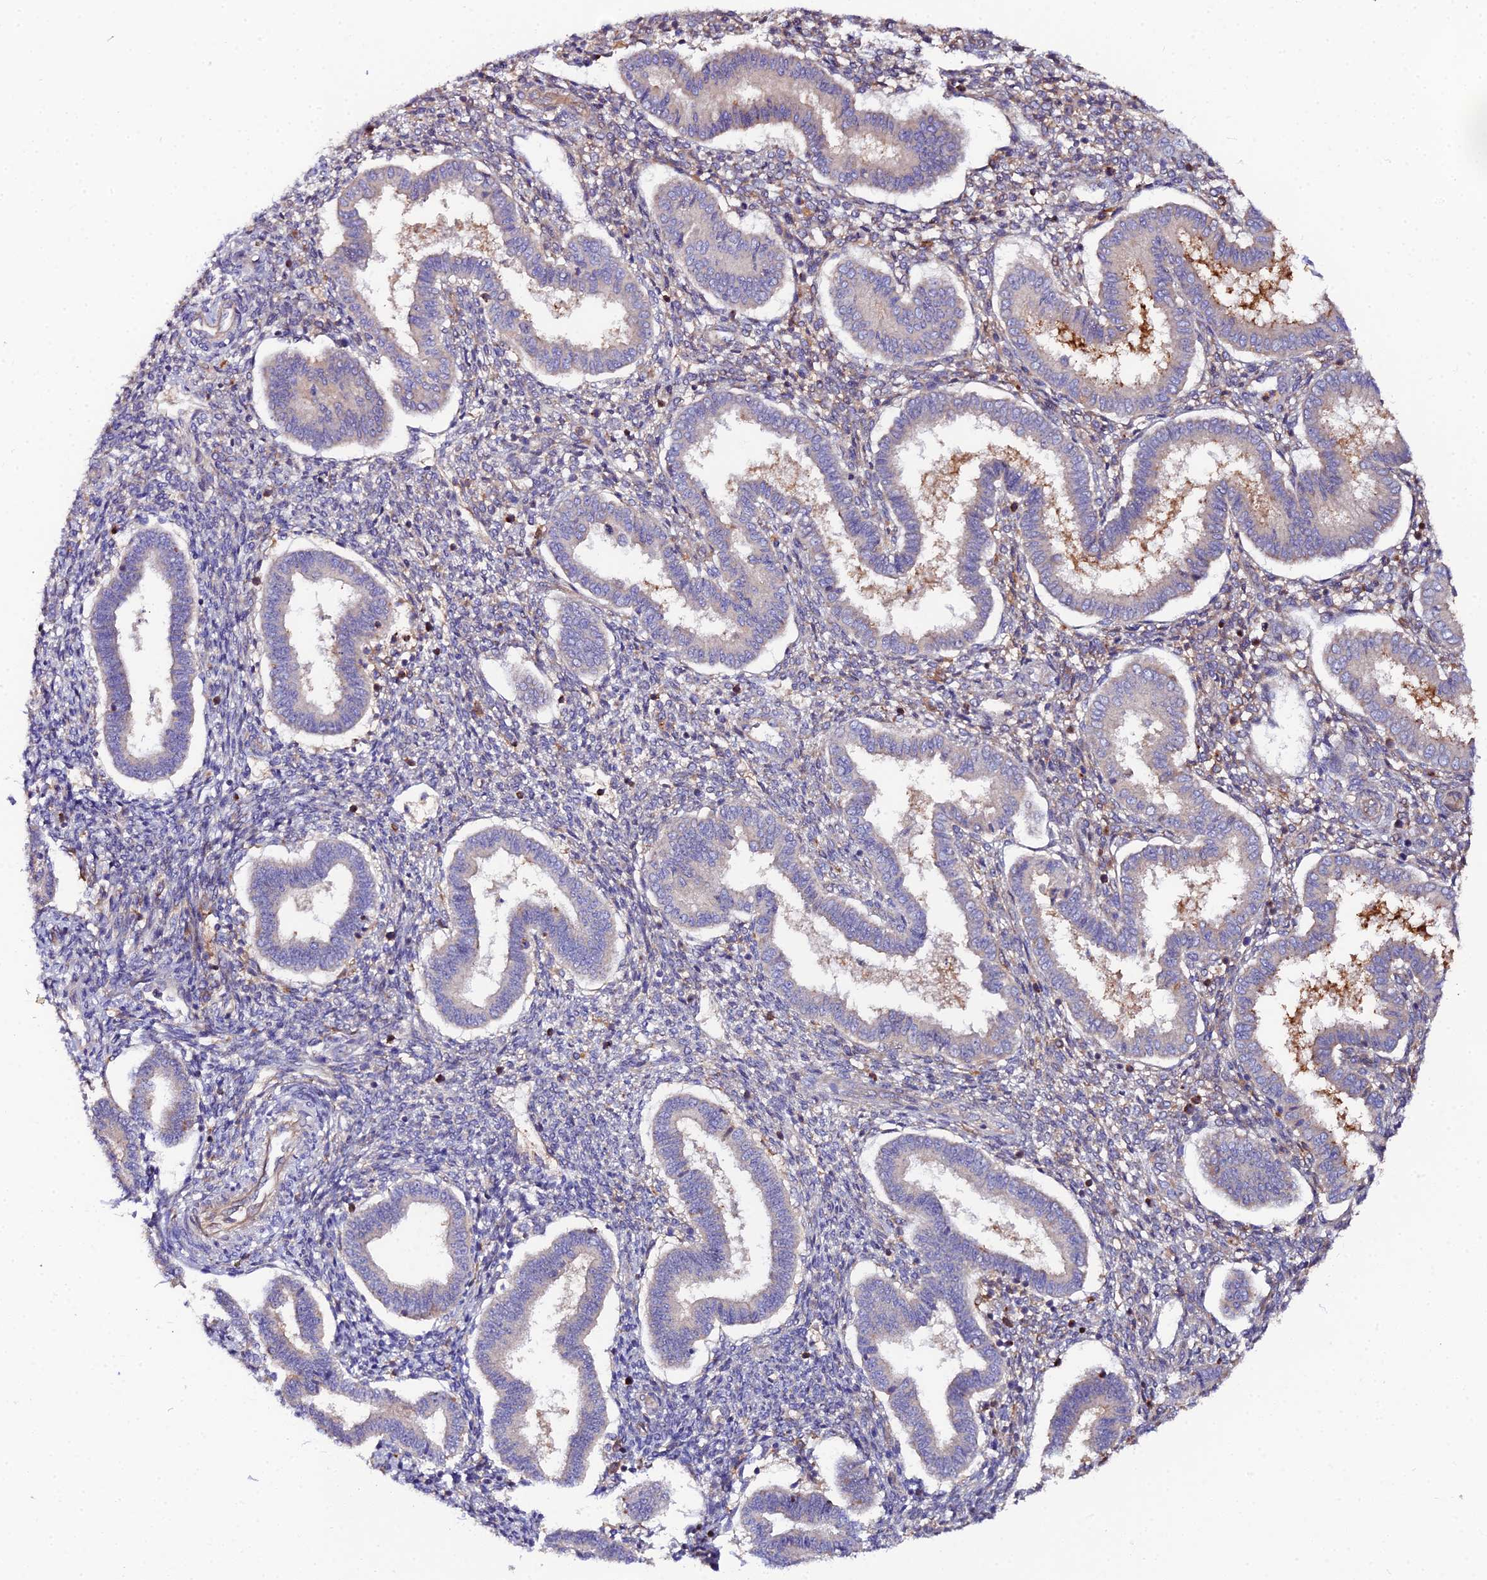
{"staining": {"intensity": "moderate", "quantity": "25%-75%", "location": "cytoplasmic/membranous"}, "tissue": "endometrium", "cell_type": "Cells in endometrial stroma", "image_type": "normal", "snomed": [{"axis": "morphology", "description": "Normal tissue, NOS"}, {"axis": "topography", "description": "Endometrium"}], "caption": "Endometrium stained with immunohistochemistry (IHC) exhibits moderate cytoplasmic/membranous positivity in approximately 25%-75% of cells in endometrial stroma.", "gene": "GNG5B", "patient": {"sex": "female", "age": 24}}